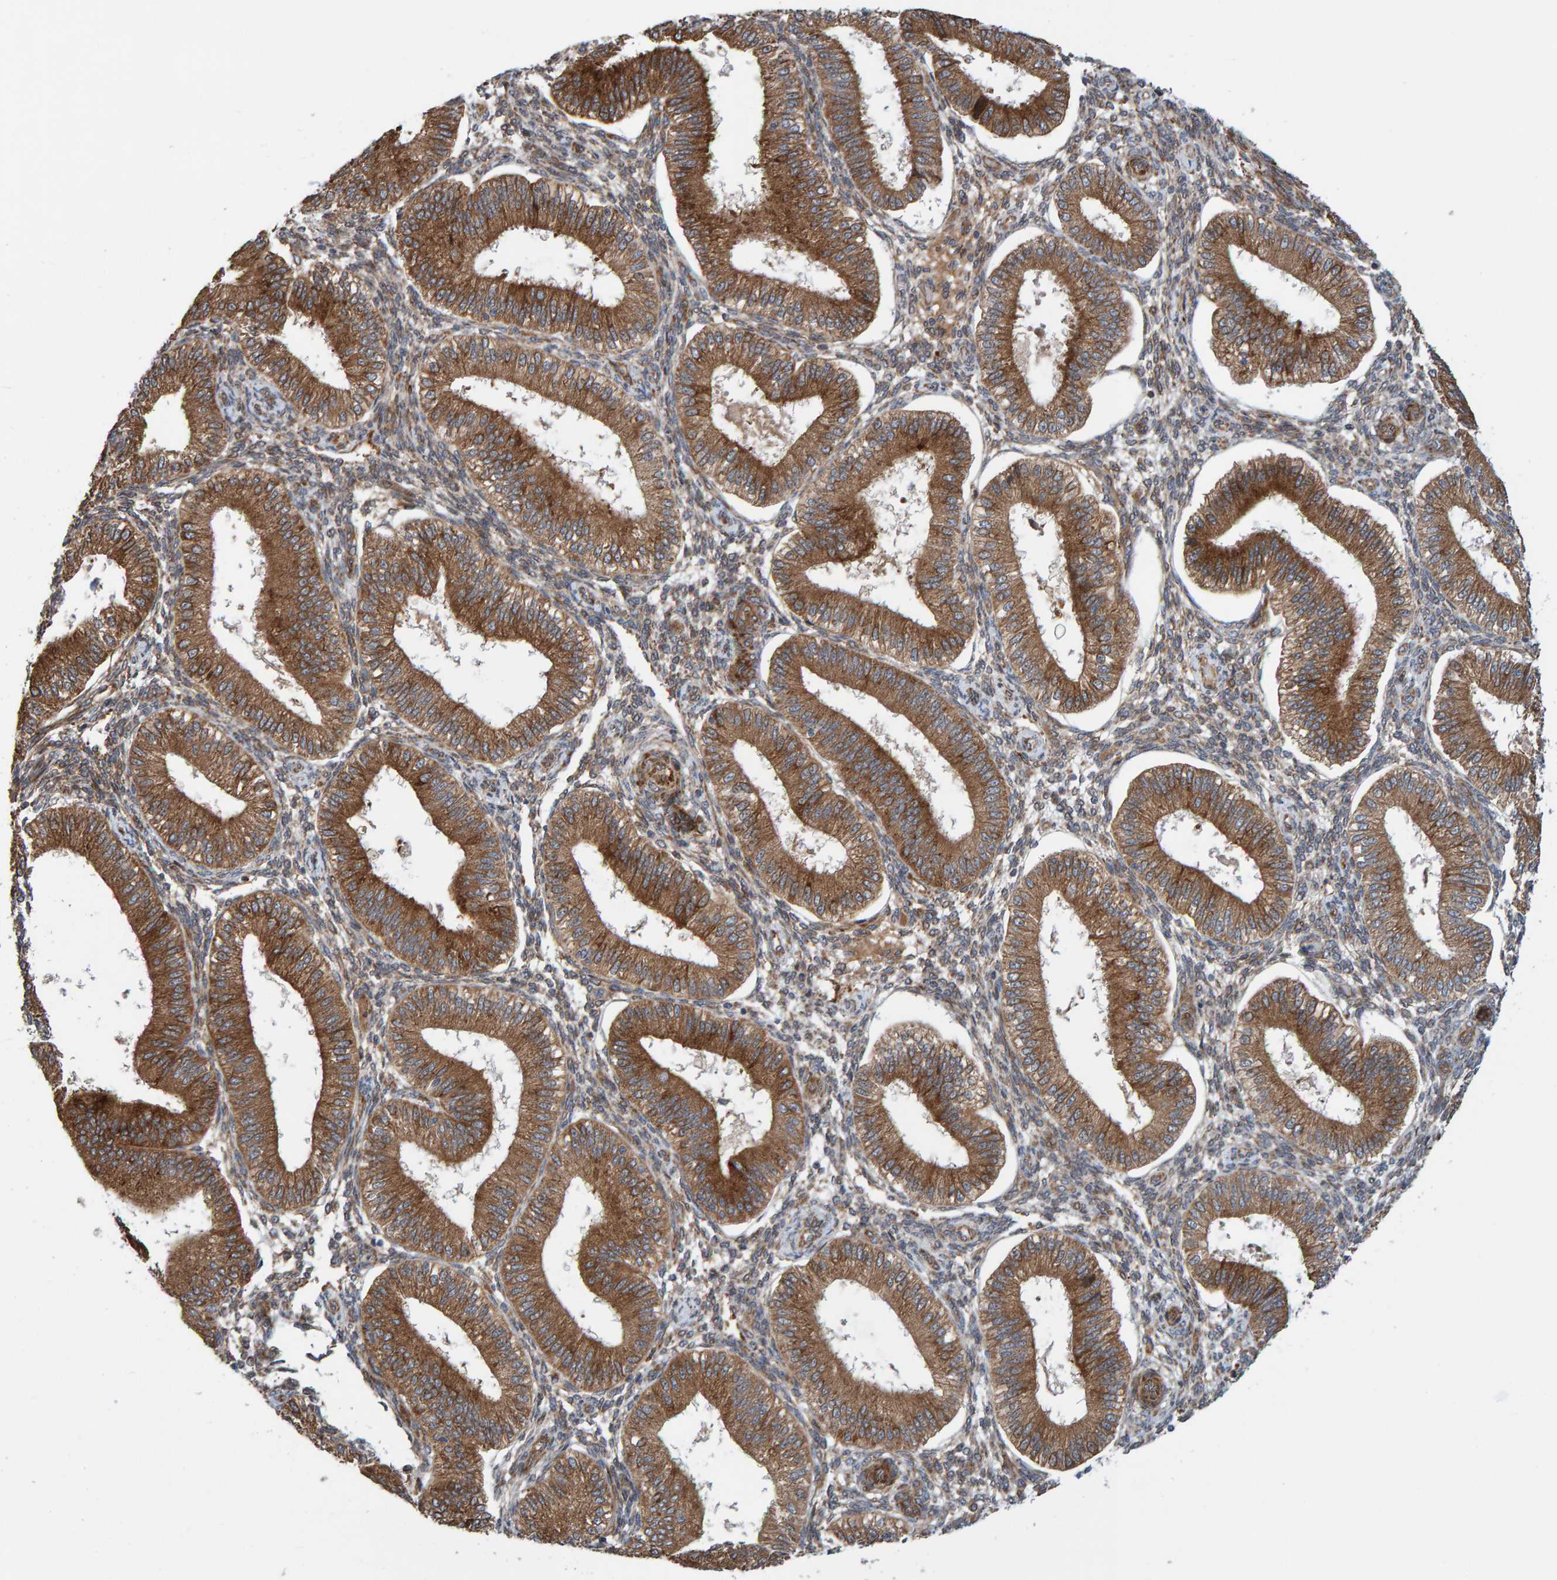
{"staining": {"intensity": "moderate", "quantity": "25%-75%", "location": "cytoplasmic/membranous"}, "tissue": "endometrium", "cell_type": "Cells in endometrial stroma", "image_type": "normal", "snomed": [{"axis": "morphology", "description": "Normal tissue, NOS"}, {"axis": "topography", "description": "Endometrium"}], "caption": "Endometrium stained for a protein displays moderate cytoplasmic/membranous positivity in cells in endometrial stroma.", "gene": "KIAA0753", "patient": {"sex": "female", "age": 39}}